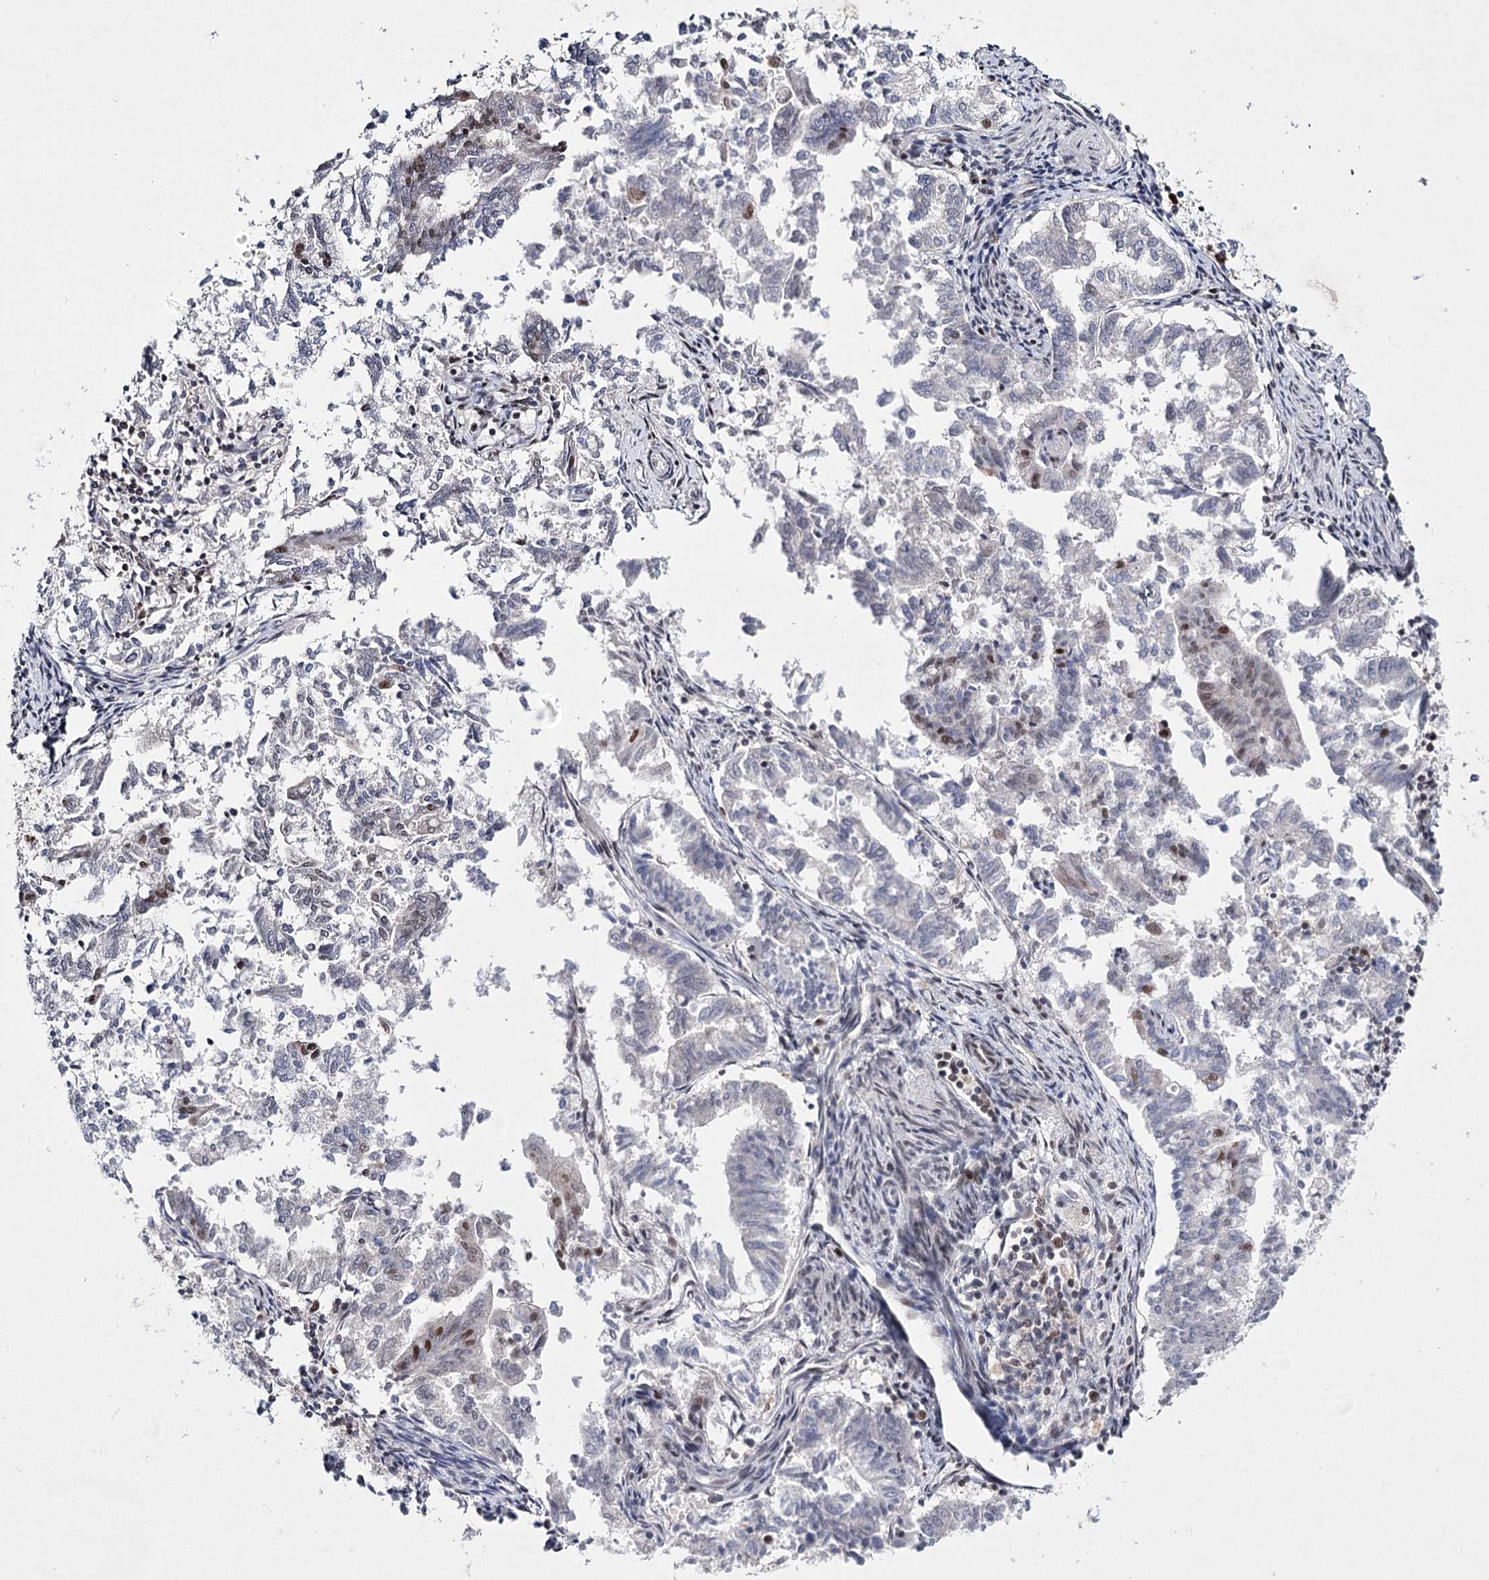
{"staining": {"intensity": "weak", "quantity": "<25%", "location": "nuclear"}, "tissue": "endometrial cancer", "cell_type": "Tumor cells", "image_type": "cancer", "snomed": [{"axis": "morphology", "description": "Adenocarcinoma, NOS"}, {"axis": "topography", "description": "Endometrium"}], "caption": "High power microscopy micrograph of an immunohistochemistry (IHC) image of endometrial adenocarcinoma, revealing no significant expression in tumor cells.", "gene": "SCAF8", "patient": {"sex": "female", "age": 79}}